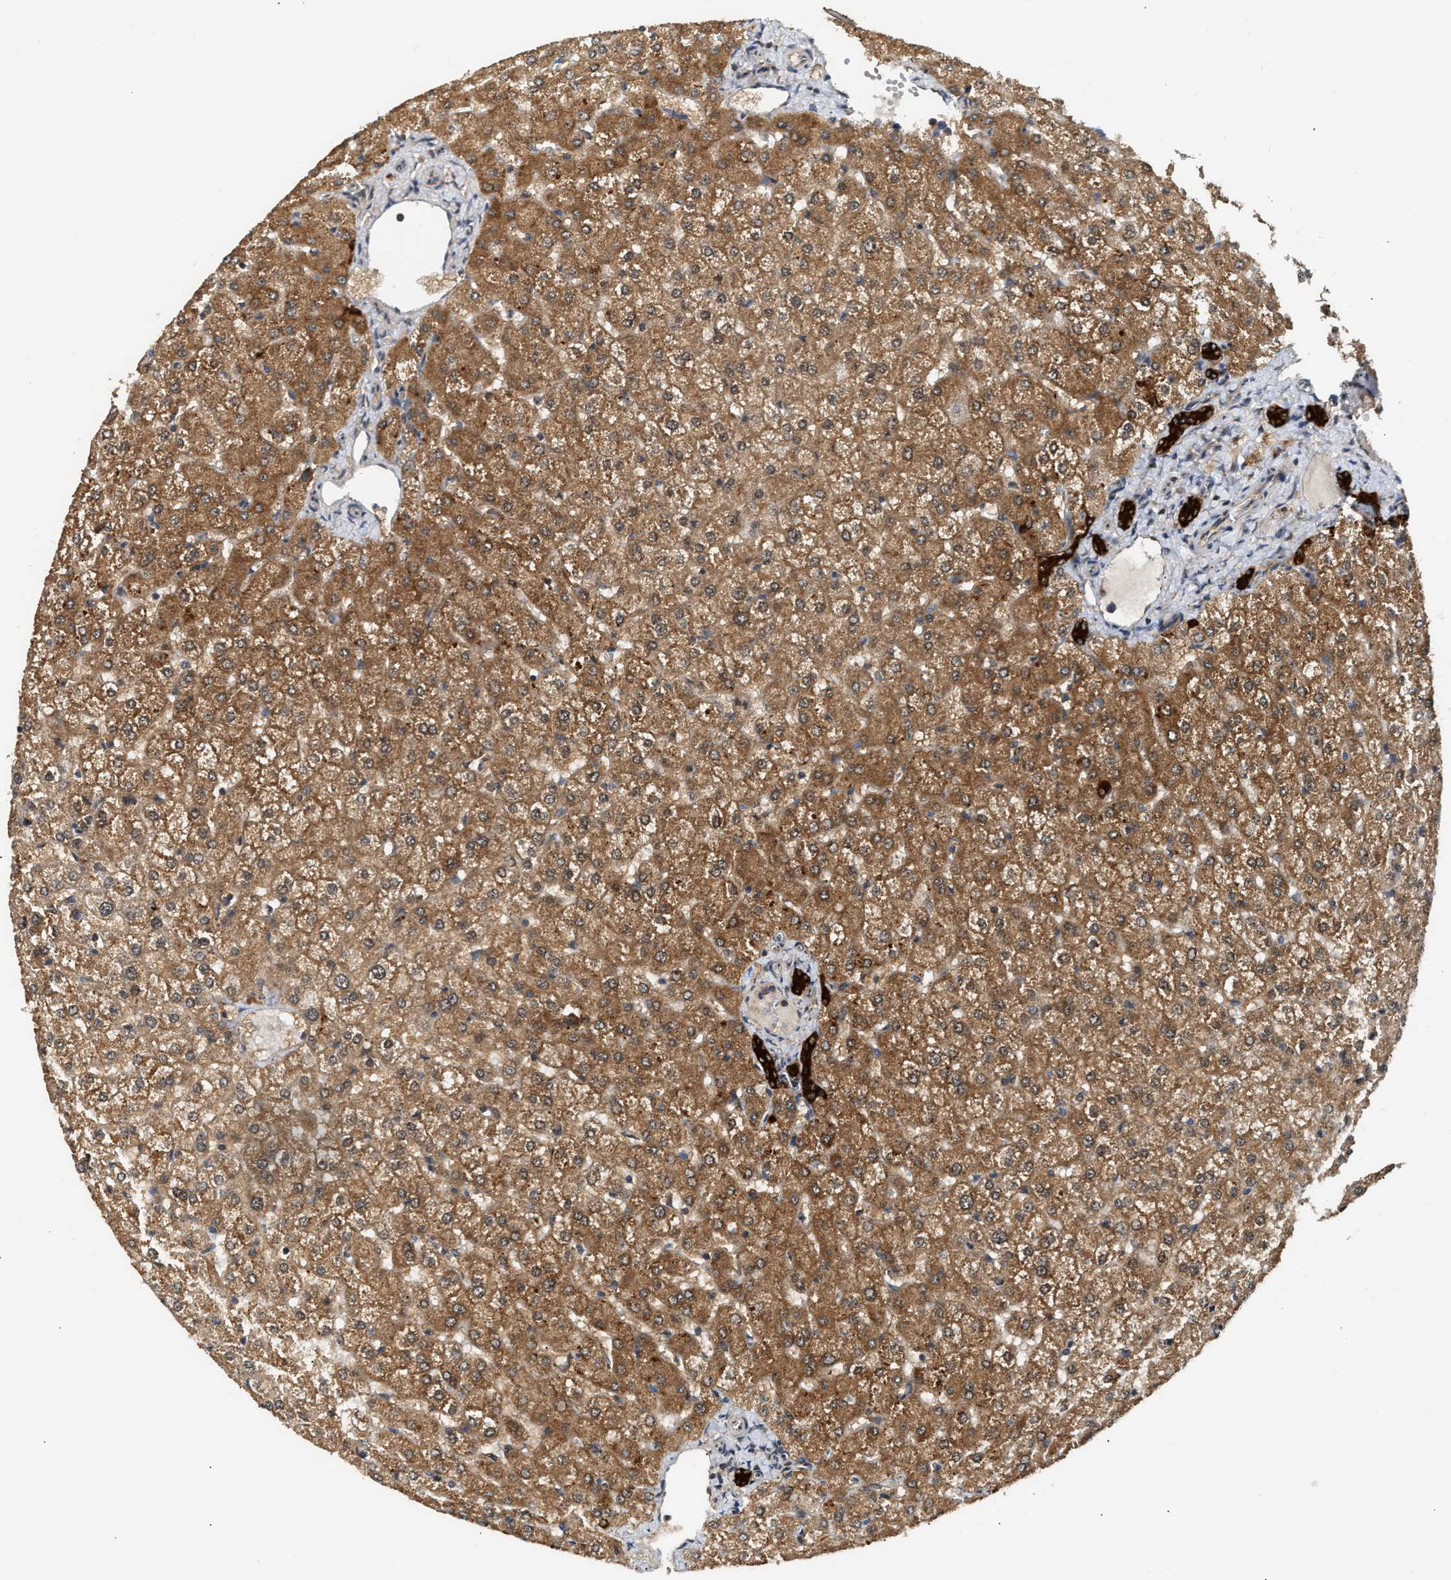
{"staining": {"intensity": "strong", "quantity": ">75%", "location": "cytoplasmic/membranous"}, "tissue": "liver", "cell_type": "Cholangiocytes", "image_type": "normal", "snomed": [{"axis": "morphology", "description": "Normal tissue, NOS"}, {"axis": "topography", "description": "Liver"}], "caption": "High-magnification brightfield microscopy of unremarkable liver stained with DAB (3,3'-diaminobenzidine) (brown) and counterstained with hematoxylin (blue). cholangiocytes exhibit strong cytoplasmic/membranous positivity is seen in about>75% of cells.", "gene": "EXTL2", "patient": {"sex": "female", "age": 32}}